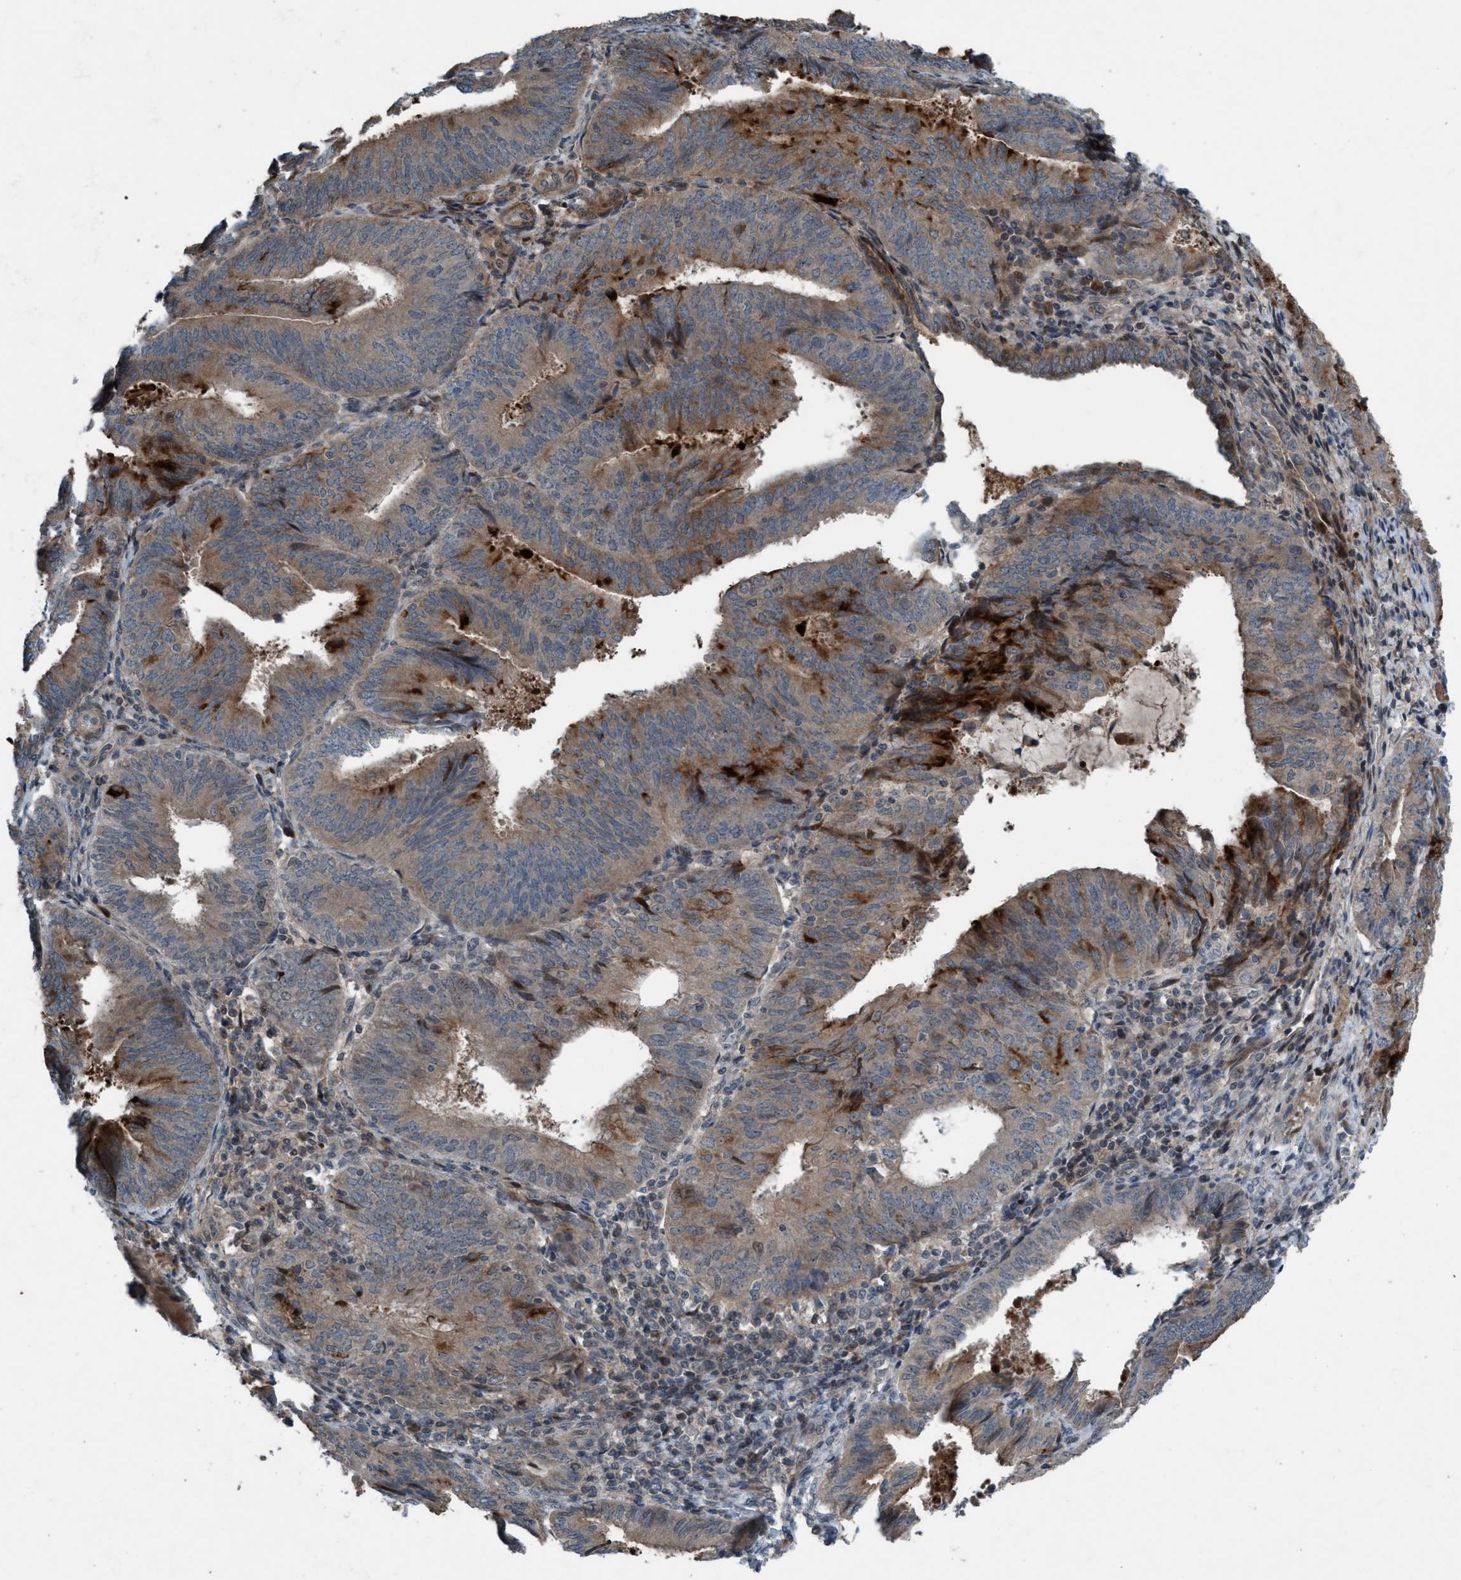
{"staining": {"intensity": "strong", "quantity": "<25%", "location": "cytoplasmic/membranous"}, "tissue": "endometrial cancer", "cell_type": "Tumor cells", "image_type": "cancer", "snomed": [{"axis": "morphology", "description": "Adenocarcinoma, NOS"}, {"axis": "topography", "description": "Endometrium"}], "caption": "A medium amount of strong cytoplasmic/membranous expression is seen in about <25% of tumor cells in adenocarcinoma (endometrial) tissue.", "gene": "NISCH", "patient": {"sex": "female", "age": 81}}